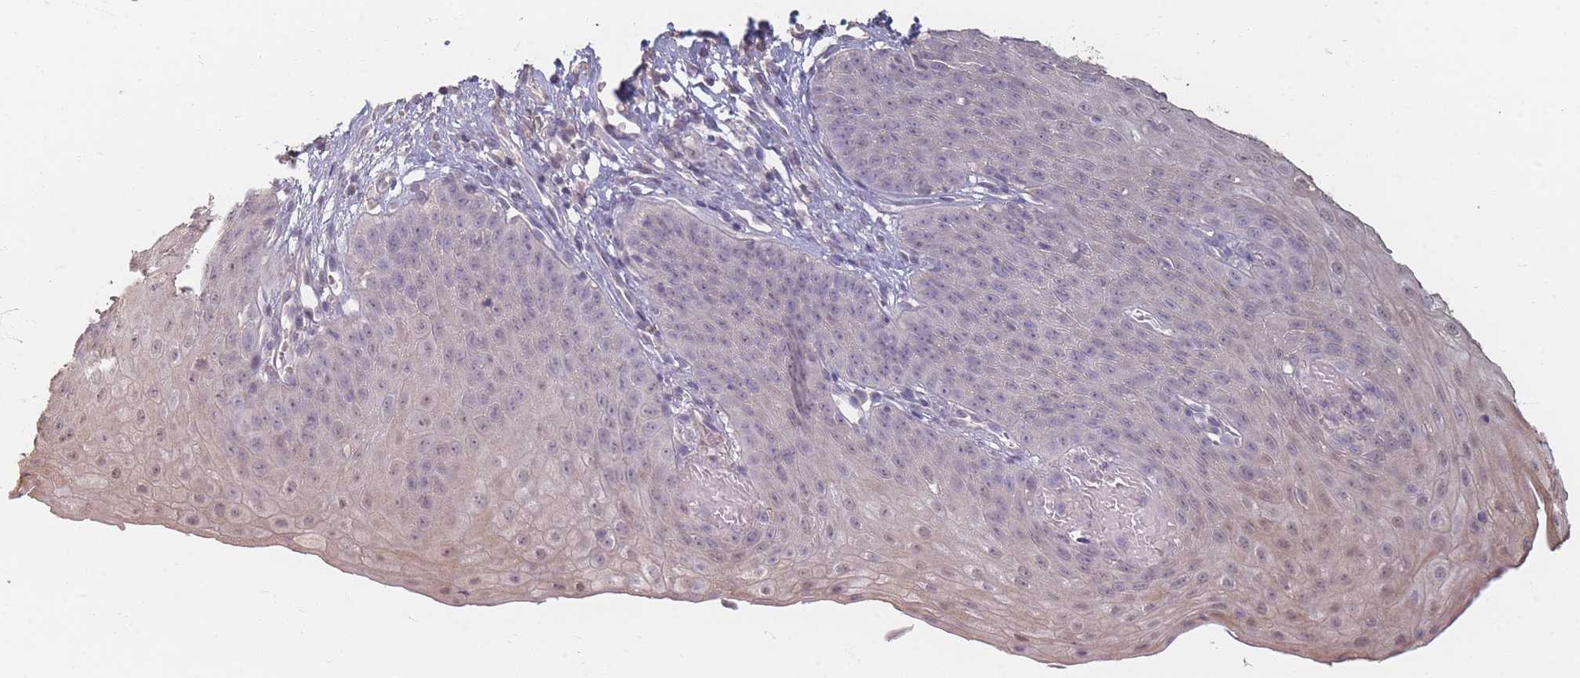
{"staining": {"intensity": "weak", "quantity": "25%-75%", "location": "cytoplasmic/membranous,nuclear"}, "tissue": "esophagus", "cell_type": "Squamous epithelial cells", "image_type": "normal", "snomed": [{"axis": "morphology", "description": "Normal tissue, NOS"}, {"axis": "topography", "description": "Esophagus"}], "caption": "IHC micrograph of benign esophagus: esophagus stained using IHC exhibits low levels of weak protein expression localized specifically in the cytoplasmic/membranous,nuclear of squamous epithelial cells, appearing as a cytoplasmic/membranous,nuclear brown color.", "gene": "RFTN1", "patient": {"sex": "male", "age": 71}}